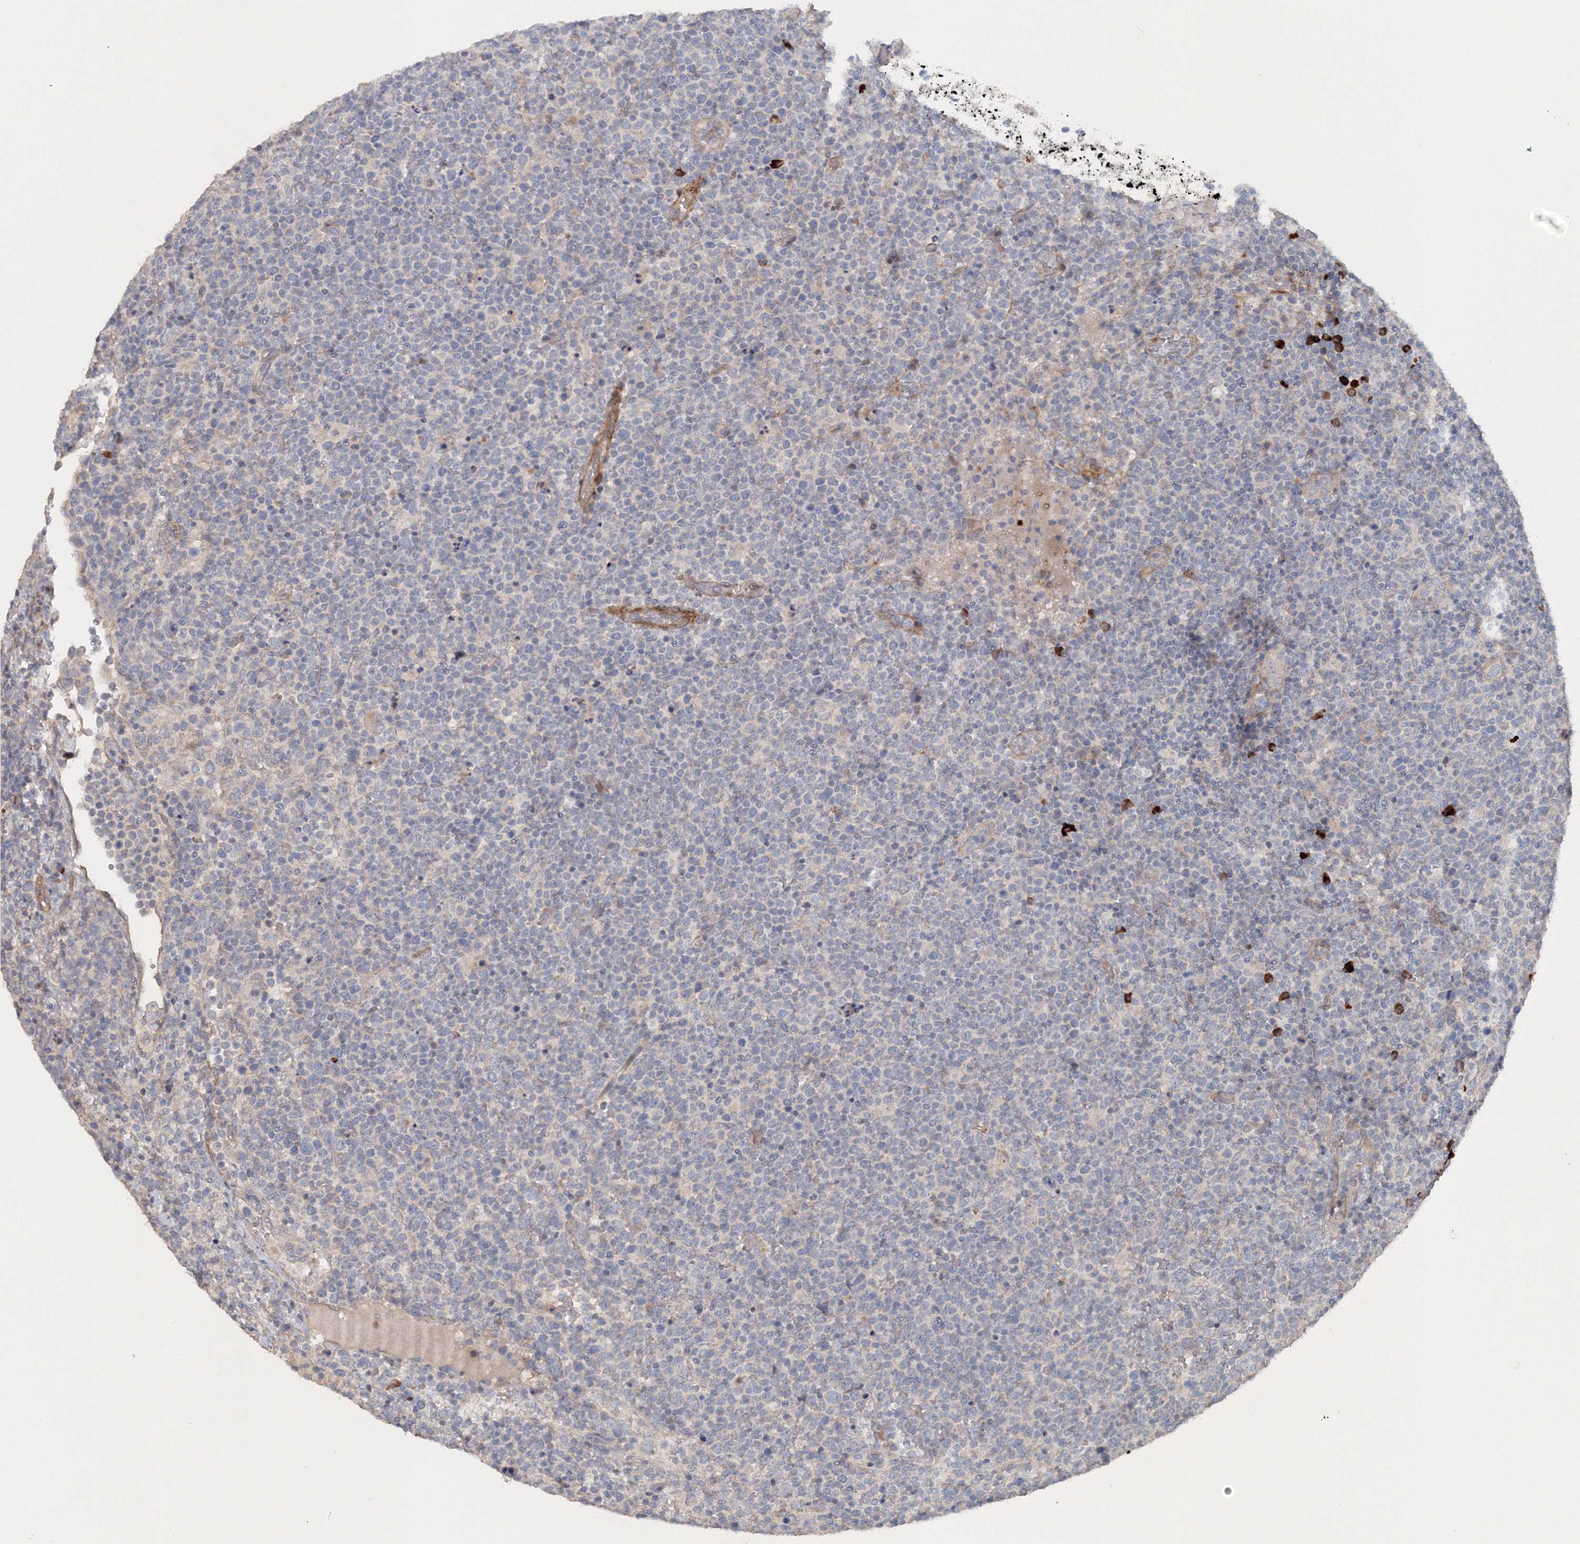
{"staining": {"intensity": "negative", "quantity": "none", "location": "none"}, "tissue": "lymphoma", "cell_type": "Tumor cells", "image_type": "cancer", "snomed": [{"axis": "morphology", "description": "Malignant lymphoma, non-Hodgkin's type, High grade"}, {"axis": "topography", "description": "Lymph node"}], "caption": "IHC of lymphoma reveals no positivity in tumor cells.", "gene": "NALF2", "patient": {"sex": "male", "age": 61}}